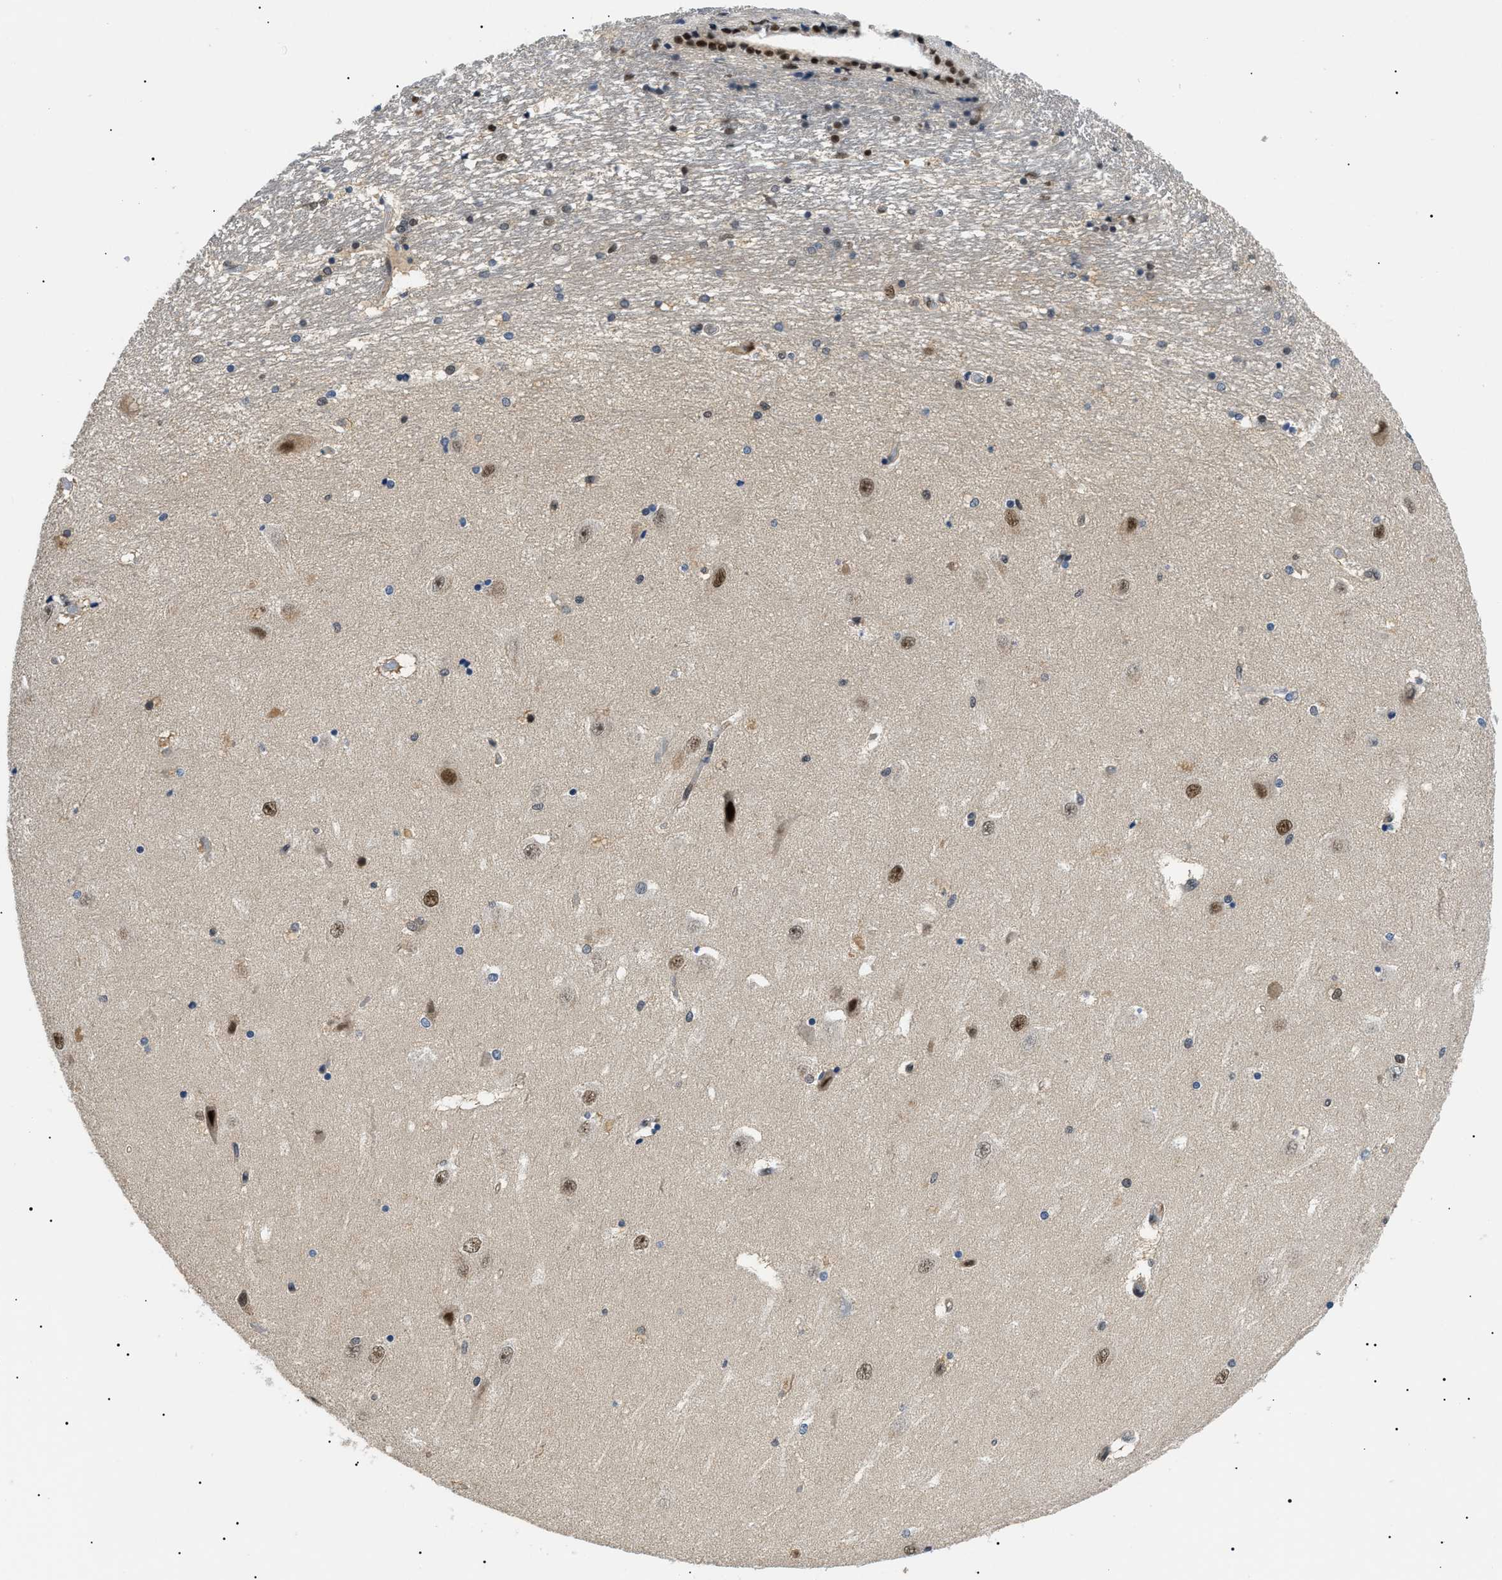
{"staining": {"intensity": "weak", "quantity": "<25%", "location": "nuclear"}, "tissue": "hippocampus", "cell_type": "Glial cells", "image_type": "normal", "snomed": [{"axis": "morphology", "description": "Normal tissue, NOS"}, {"axis": "topography", "description": "Hippocampus"}], "caption": "The image displays no staining of glial cells in unremarkable hippocampus. (DAB (3,3'-diaminobenzidine) immunohistochemistry (IHC) with hematoxylin counter stain).", "gene": "RBM15", "patient": {"sex": "female", "age": 54}}